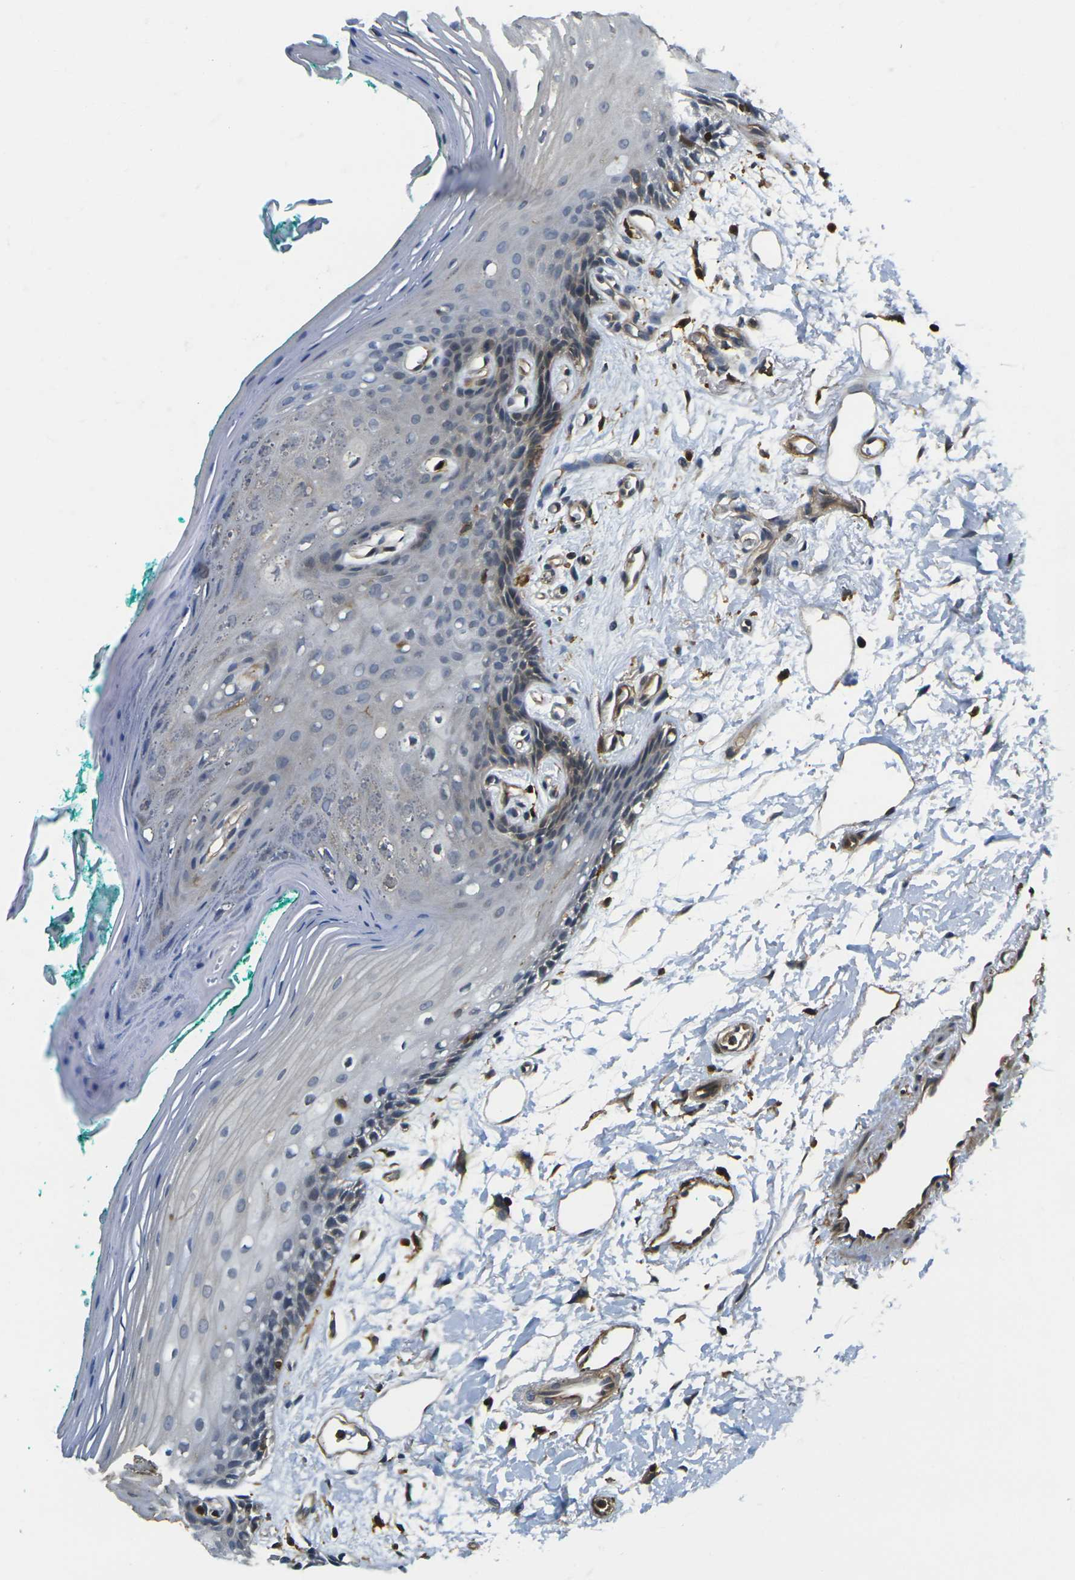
{"staining": {"intensity": "moderate", "quantity": "<25%", "location": "cytoplasmic/membranous"}, "tissue": "oral mucosa", "cell_type": "Squamous epithelial cells", "image_type": "normal", "snomed": [{"axis": "morphology", "description": "Normal tissue, NOS"}, {"axis": "topography", "description": "Skeletal muscle"}, {"axis": "topography", "description": "Oral tissue"}, {"axis": "topography", "description": "Peripheral nerve tissue"}], "caption": "Moderate cytoplasmic/membranous expression is appreciated in about <25% of squamous epithelial cells in unremarkable oral mucosa.", "gene": "LASP1", "patient": {"sex": "female", "age": 84}}